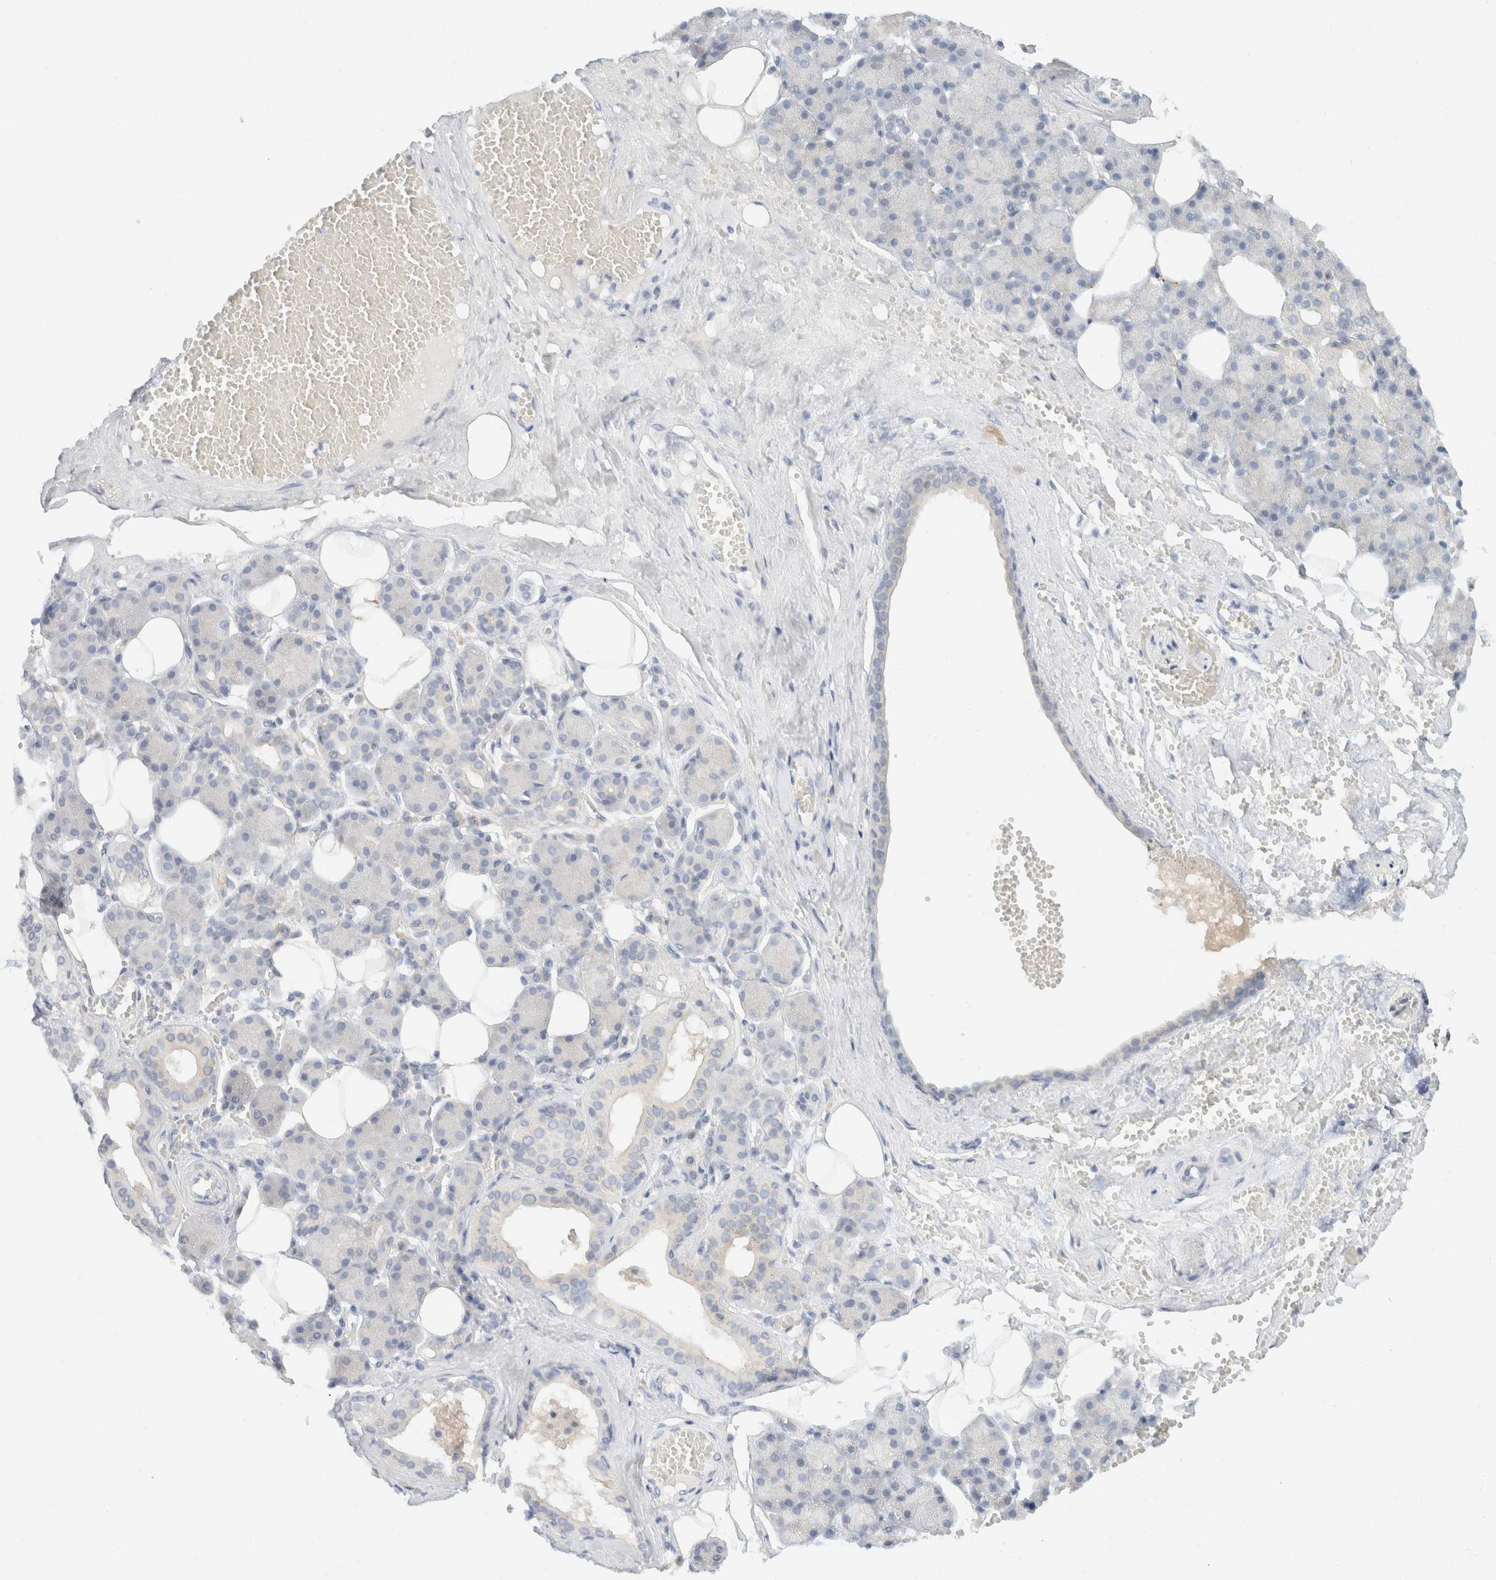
{"staining": {"intensity": "negative", "quantity": "none", "location": "none"}, "tissue": "salivary gland", "cell_type": "Glandular cells", "image_type": "normal", "snomed": [{"axis": "morphology", "description": "Normal tissue, NOS"}, {"axis": "topography", "description": "Salivary gland"}], "caption": "Immunohistochemistry of benign salivary gland exhibits no staining in glandular cells. (Brightfield microscopy of DAB immunohistochemistry (IHC) at high magnification).", "gene": "SH3GLB2", "patient": {"sex": "male", "age": 62}}